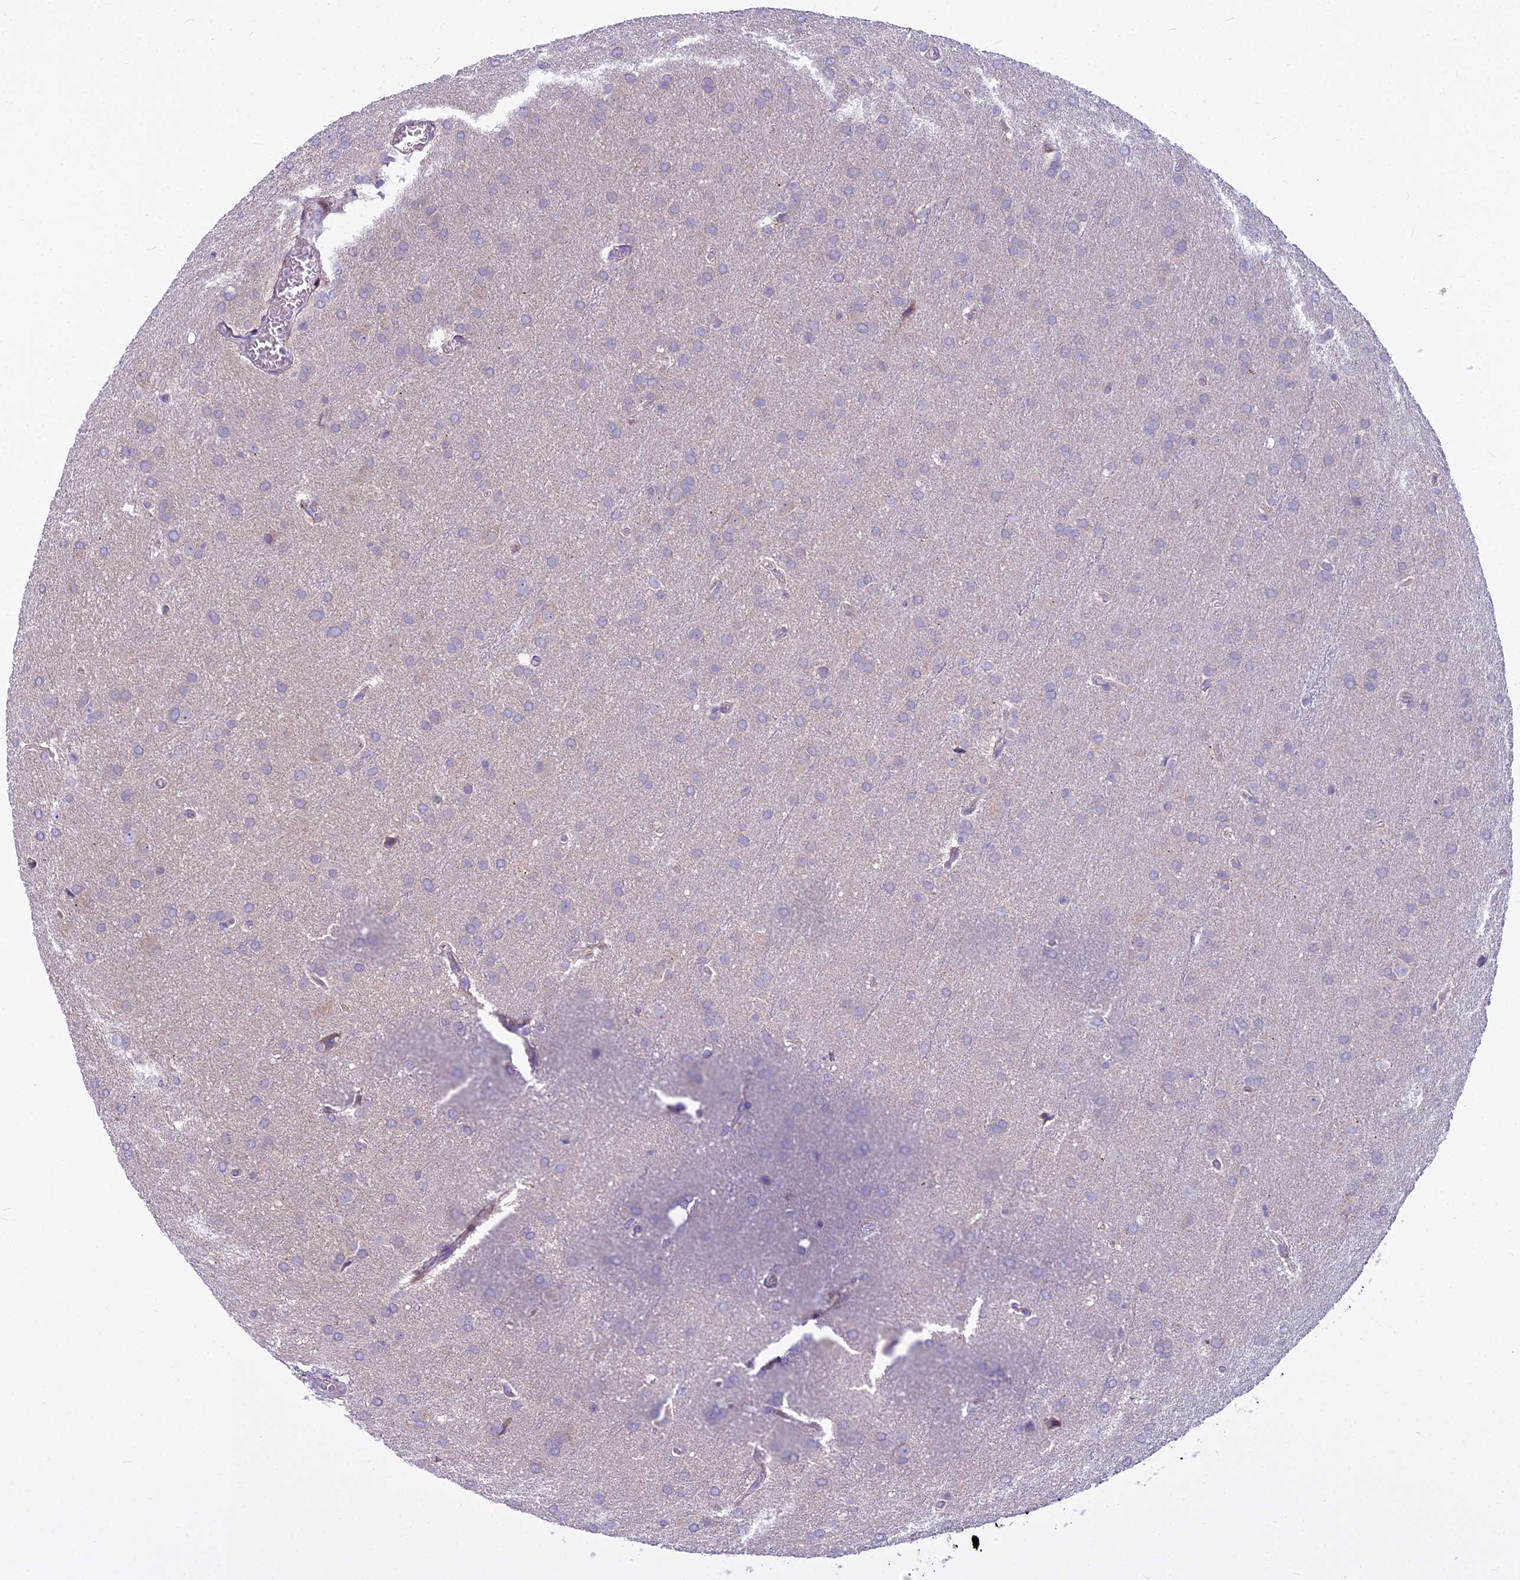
{"staining": {"intensity": "negative", "quantity": "none", "location": "none"}, "tissue": "glioma", "cell_type": "Tumor cells", "image_type": "cancer", "snomed": [{"axis": "morphology", "description": "Glioma, malignant, Low grade"}, {"axis": "topography", "description": "Brain"}], "caption": "There is no significant expression in tumor cells of malignant low-grade glioma. (DAB (3,3'-diaminobenzidine) immunohistochemistry (IHC), high magnification).", "gene": "PCDHB14", "patient": {"sex": "female", "age": 32}}